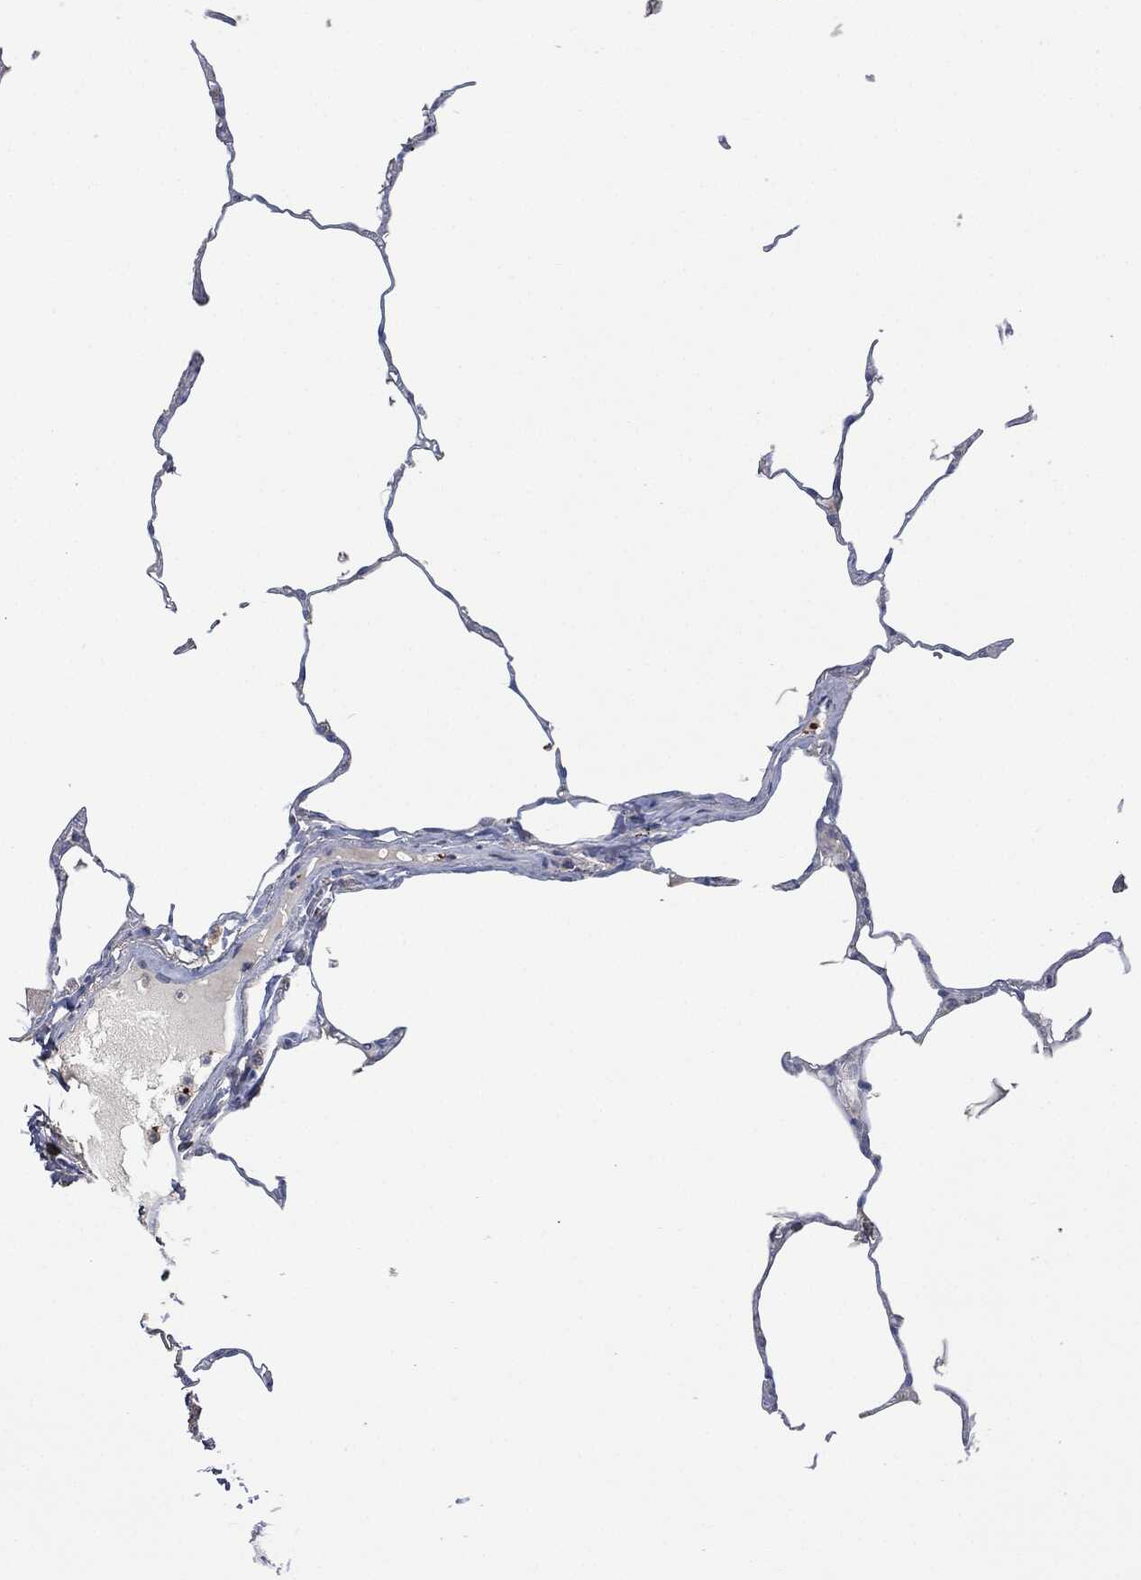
{"staining": {"intensity": "negative", "quantity": "none", "location": "none"}, "tissue": "lung", "cell_type": "Alveolar cells", "image_type": "normal", "snomed": [{"axis": "morphology", "description": "Normal tissue, NOS"}, {"axis": "morphology", "description": "Adenocarcinoma, metastatic, NOS"}, {"axis": "topography", "description": "Lung"}], "caption": "Human lung stained for a protein using immunohistochemistry displays no staining in alveolar cells.", "gene": "CD33", "patient": {"sex": "male", "age": 45}}